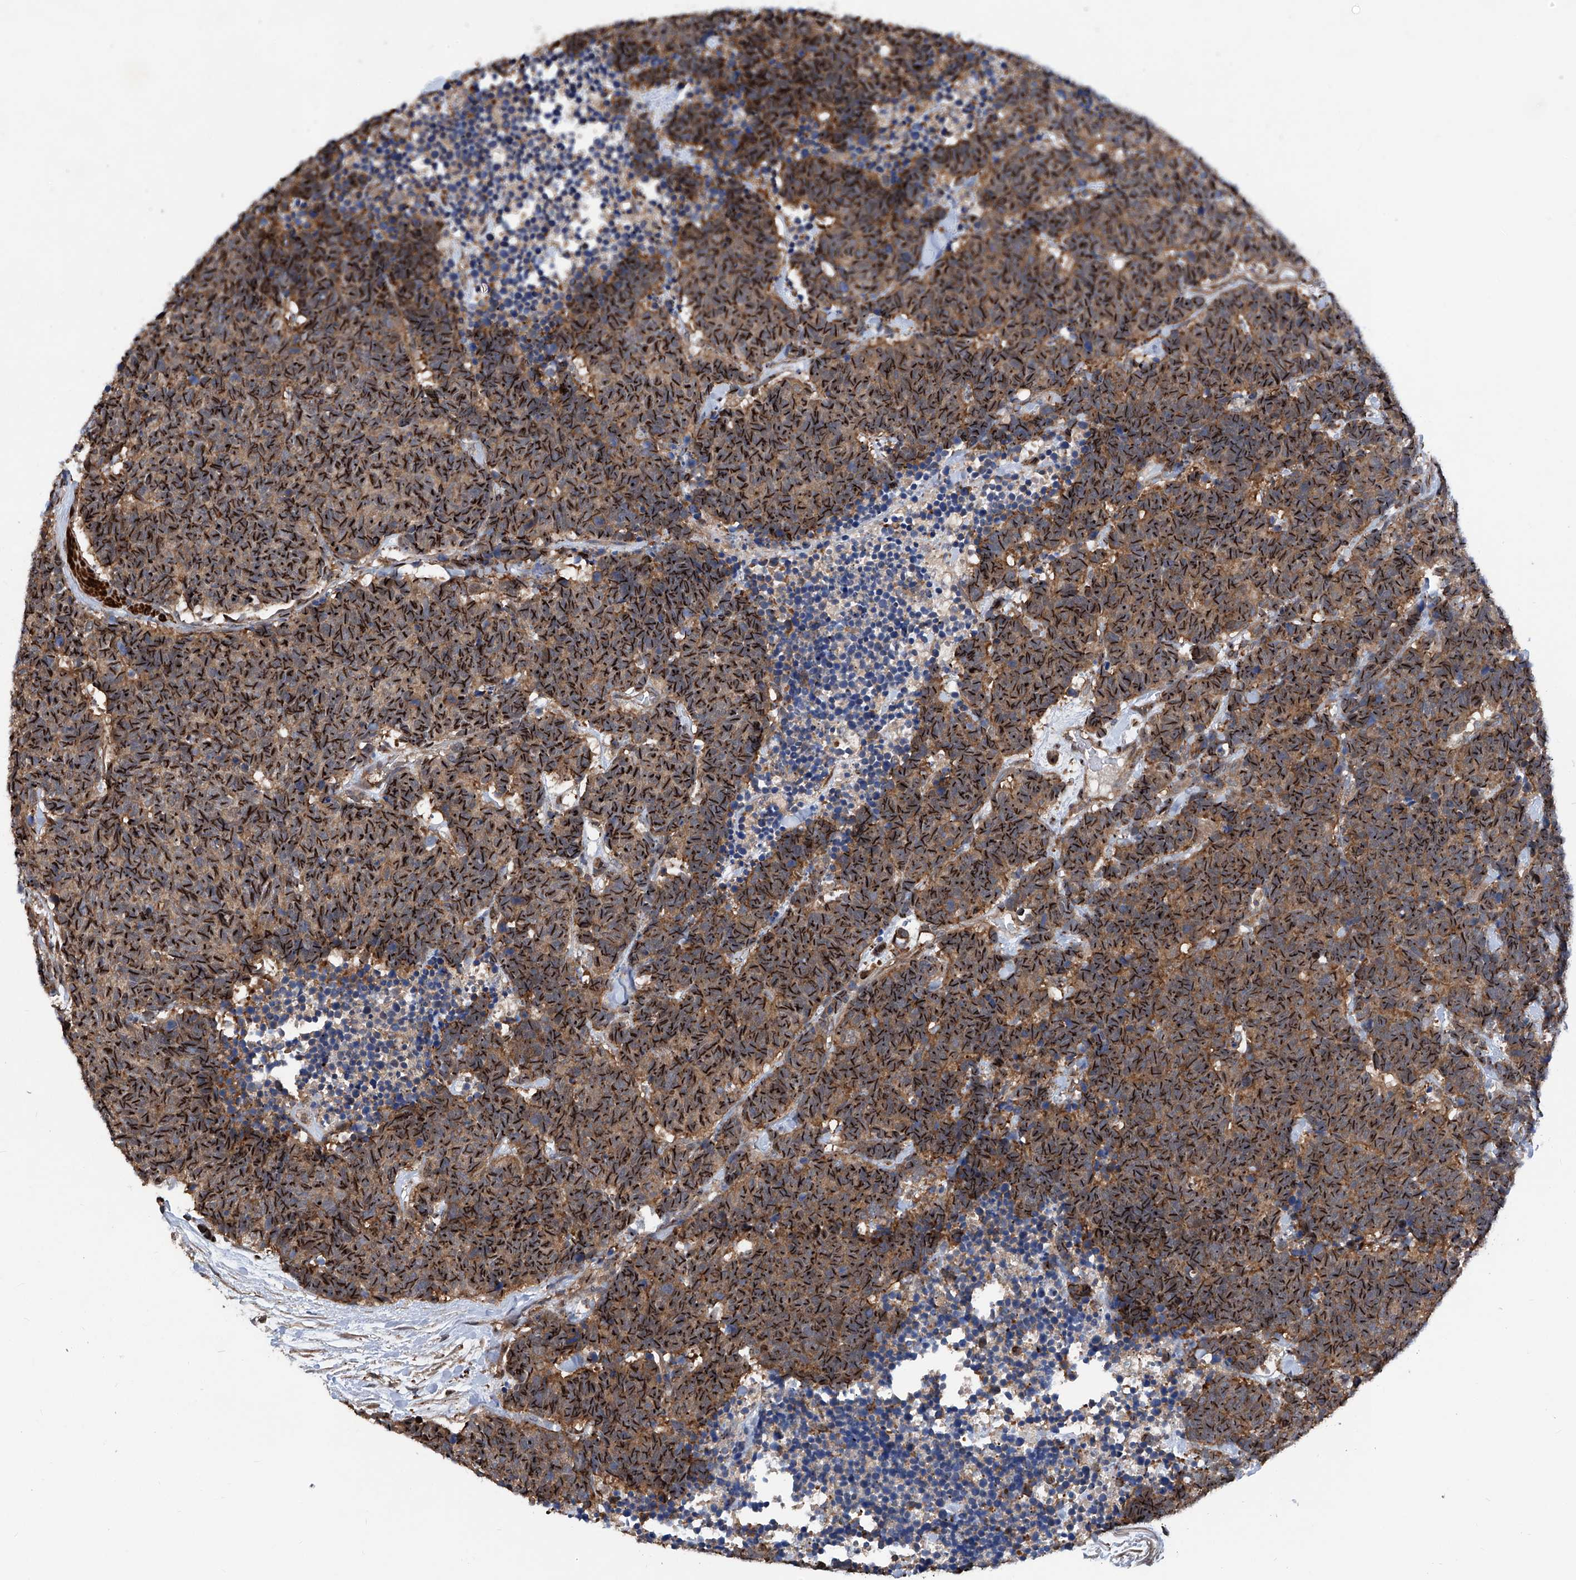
{"staining": {"intensity": "moderate", "quantity": ">75%", "location": "cytoplasmic/membranous"}, "tissue": "carcinoid", "cell_type": "Tumor cells", "image_type": "cancer", "snomed": [{"axis": "morphology", "description": "Carcinoma, NOS"}, {"axis": "morphology", "description": "Carcinoid, malignant, NOS"}, {"axis": "topography", "description": "Urinary bladder"}], "caption": "This histopathology image demonstrates IHC staining of human carcinoid, with medium moderate cytoplasmic/membranous positivity in approximately >75% of tumor cells.", "gene": "NT5C3A", "patient": {"sex": "male", "age": 57}}